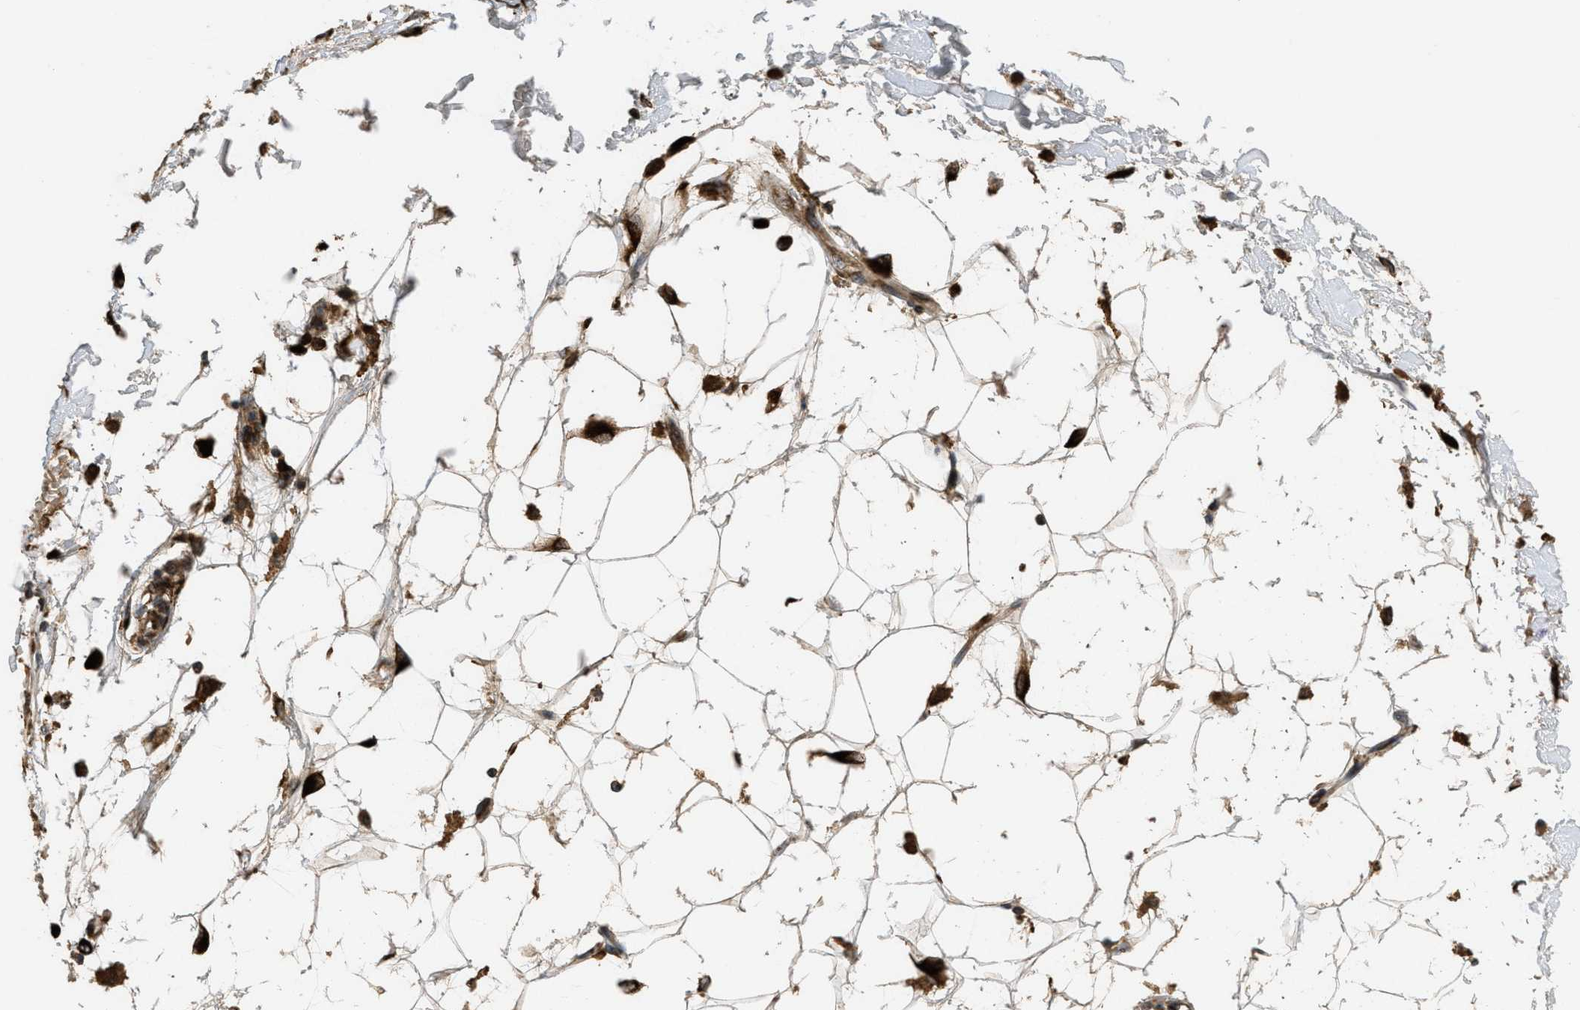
{"staining": {"intensity": "weak", "quantity": "25%-75%", "location": "cytoplasmic/membranous"}, "tissue": "adipose tissue", "cell_type": "Adipocytes", "image_type": "normal", "snomed": [{"axis": "morphology", "description": "Normal tissue, NOS"}, {"axis": "morphology", "description": "Squamous cell carcinoma, NOS"}, {"axis": "topography", "description": "Skin"}, {"axis": "topography", "description": "Peripheral nerve tissue"}], "caption": "The image shows staining of unremarkable adipose tissue, revealing weak cytoplasmic/membranous protein positivity (brown color) within adipocytes. (Brightfield microscopy of DAB IHC at high magnification).", "gene": "PCDH18", "patient": {"sex": "male", "age": 83}}